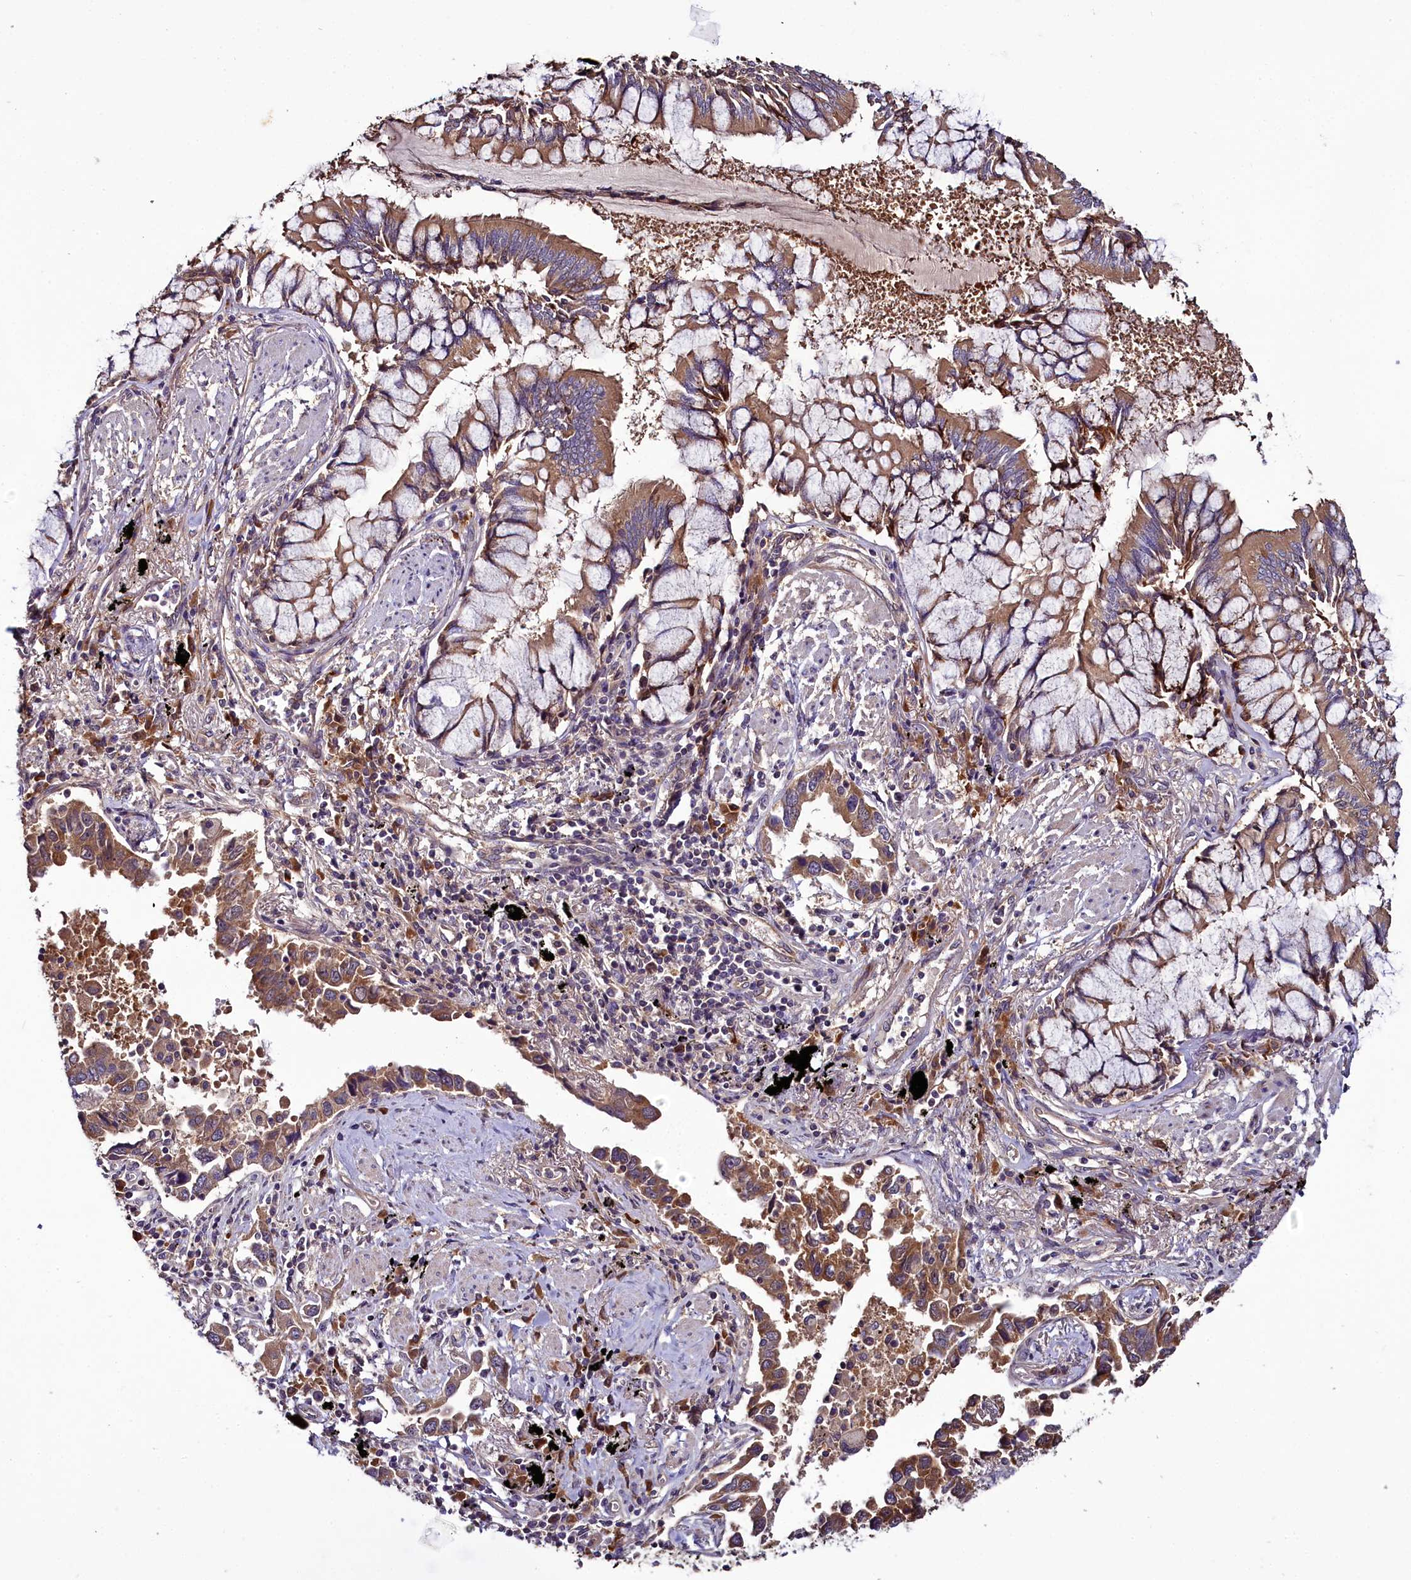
{"staining": {"intensity": "moderate", "quantity": ">75%", "location": "cytoplasmic/membranous"}, "tissue": "lung cancer", "cell_type": "Tumor cells", "image_type": "cancer", "snomed": [{"axis": "morphology", "description": "Adenocarcinoma, NOS"}, {"axis": "topography", "description": "Lung"}], "caption": "An immunohistochemistry (IHC) histopathology image of tumor tissue is shown. Protein staining in brown shows moderate cytoplasmic/membranous positivity in lung cancer within tumor cells.", "gene": "RPUSD2", "patient": {"sex": "male", "age": 67}}